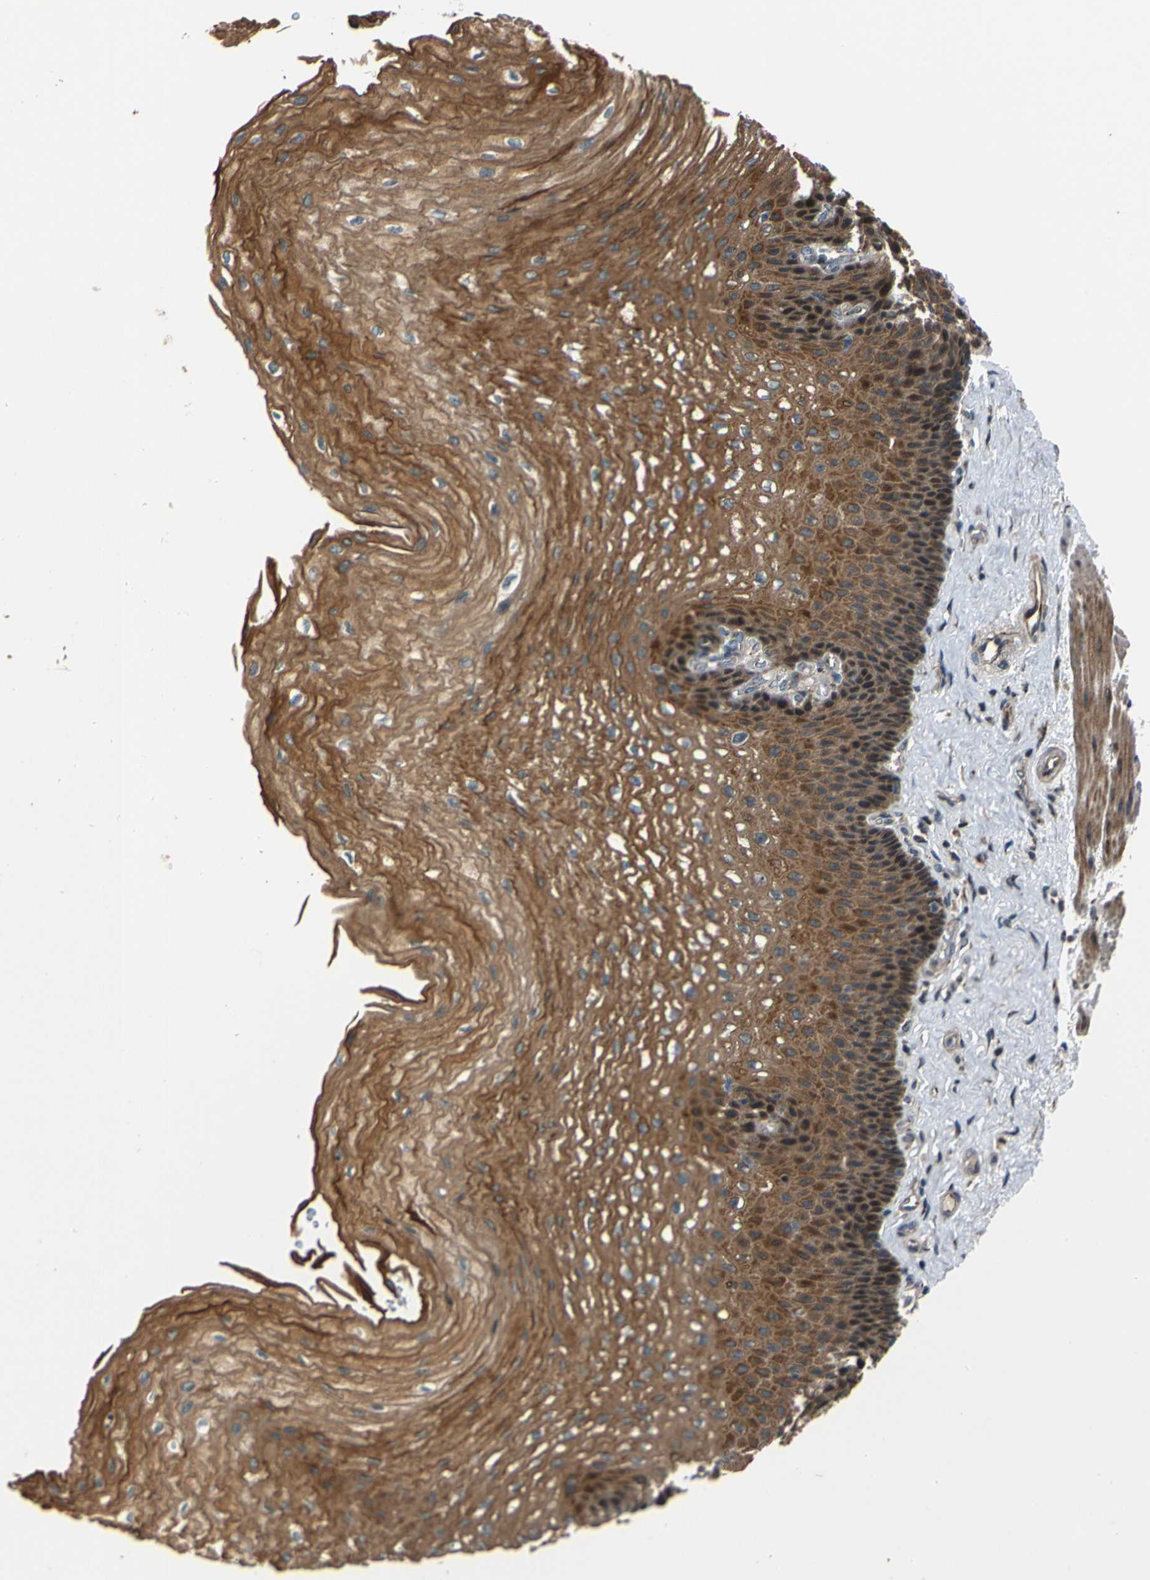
{"staining": {"intensity": "moderate", "quantity": ">75%", "location": "cytoplasmic/membranous"}, "tissue": "esophagus", "cell_type": "Squamous epithelial cells", "image_type": "normal", "snomed": [{"axis": "morphology", "description": "Normal tissue, NOS"}, {"axis": "topography", "description": "Esophagus"}], "caption": "Immunohistochemical staining of unremarkable human esophagus reveals moderate cytoplasmic/membranous protein expression in approximately >75% of squamous epithelial cells.", "gene": "AKAP9", "patient": {"sex": "female", "age": 72}}